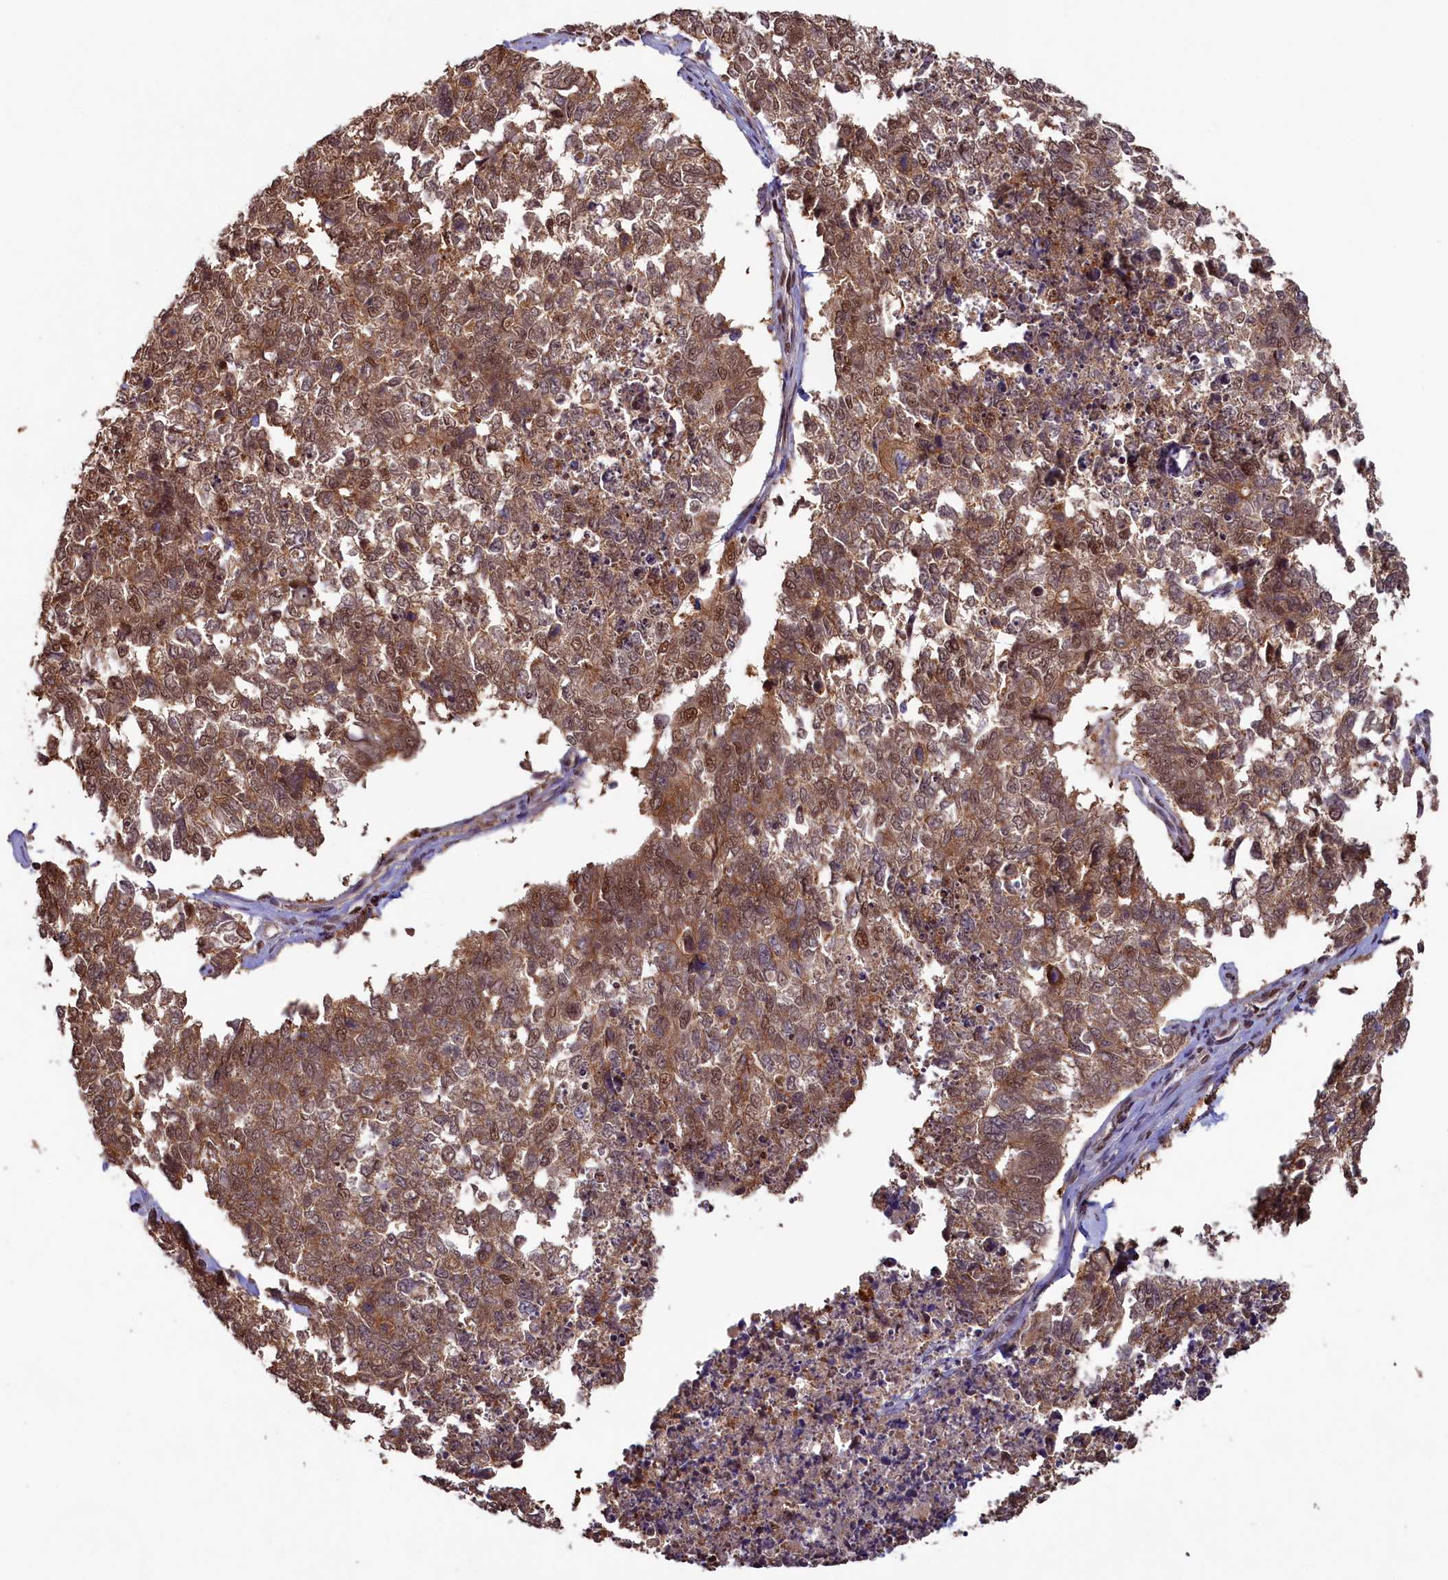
{"staining": {"intensity": "moderate", "quantity": ">75%", "location": "cytoplasmic/membranous,nuclear"}, "tissue": "cervical cancer", "cell_type": "Tumor cells", "image_type": "cancer", "snomed": [{"axis": "morphology", "description": "Squamous cell carcinoma, NOS"}, {"axis": "topography", "description": "Cervix"}], "caption": "Brown immunohistochemical staining in human squamous cell carcinoma (cervical) exhibits moderate cytoplasmic/membranous and nuclear expression in approximately >75% of tumor cells.", "gene": "NAE1", "patient": {"sex": "female", "age": 63}}